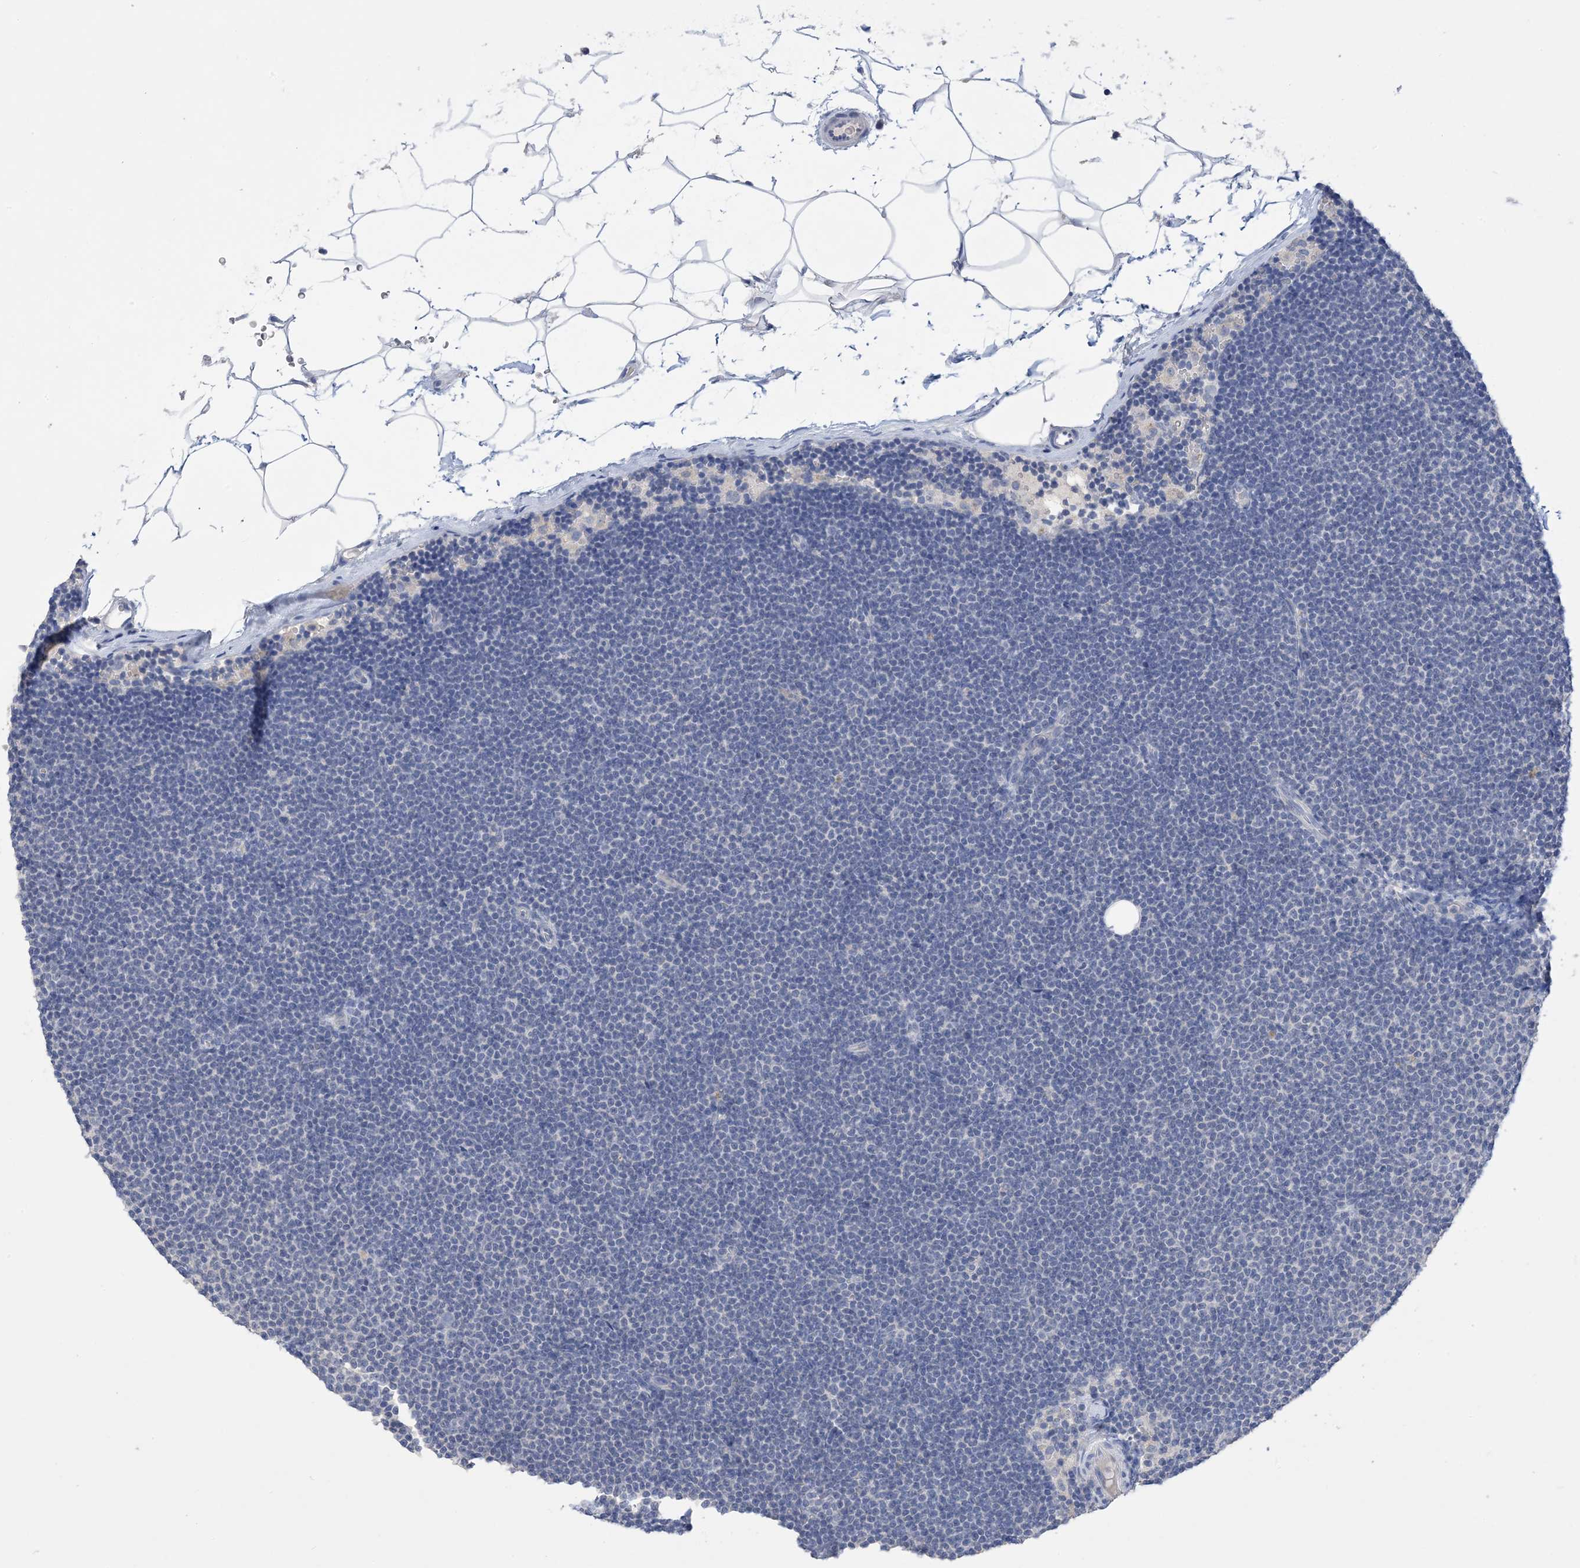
{"staining": {"intensity": "negative", "quantity": "none", "location": "none"}, "tissue": "lymphoma", "cell_type": "Tumor cells", "image_type": "cancer", "snomed": [{"axis": "morphology", "description": "Malignant lymphoma, non-Hodgkin's type, Low grade"}, {"axis": "topography", "description": "Lymph node"}], "caption": "Immunohistochemical staining of lymphoma reveals no significant expression in tumor cells.", "gene": "DSC3", "patient": {"sex": "female", "age": 53}}